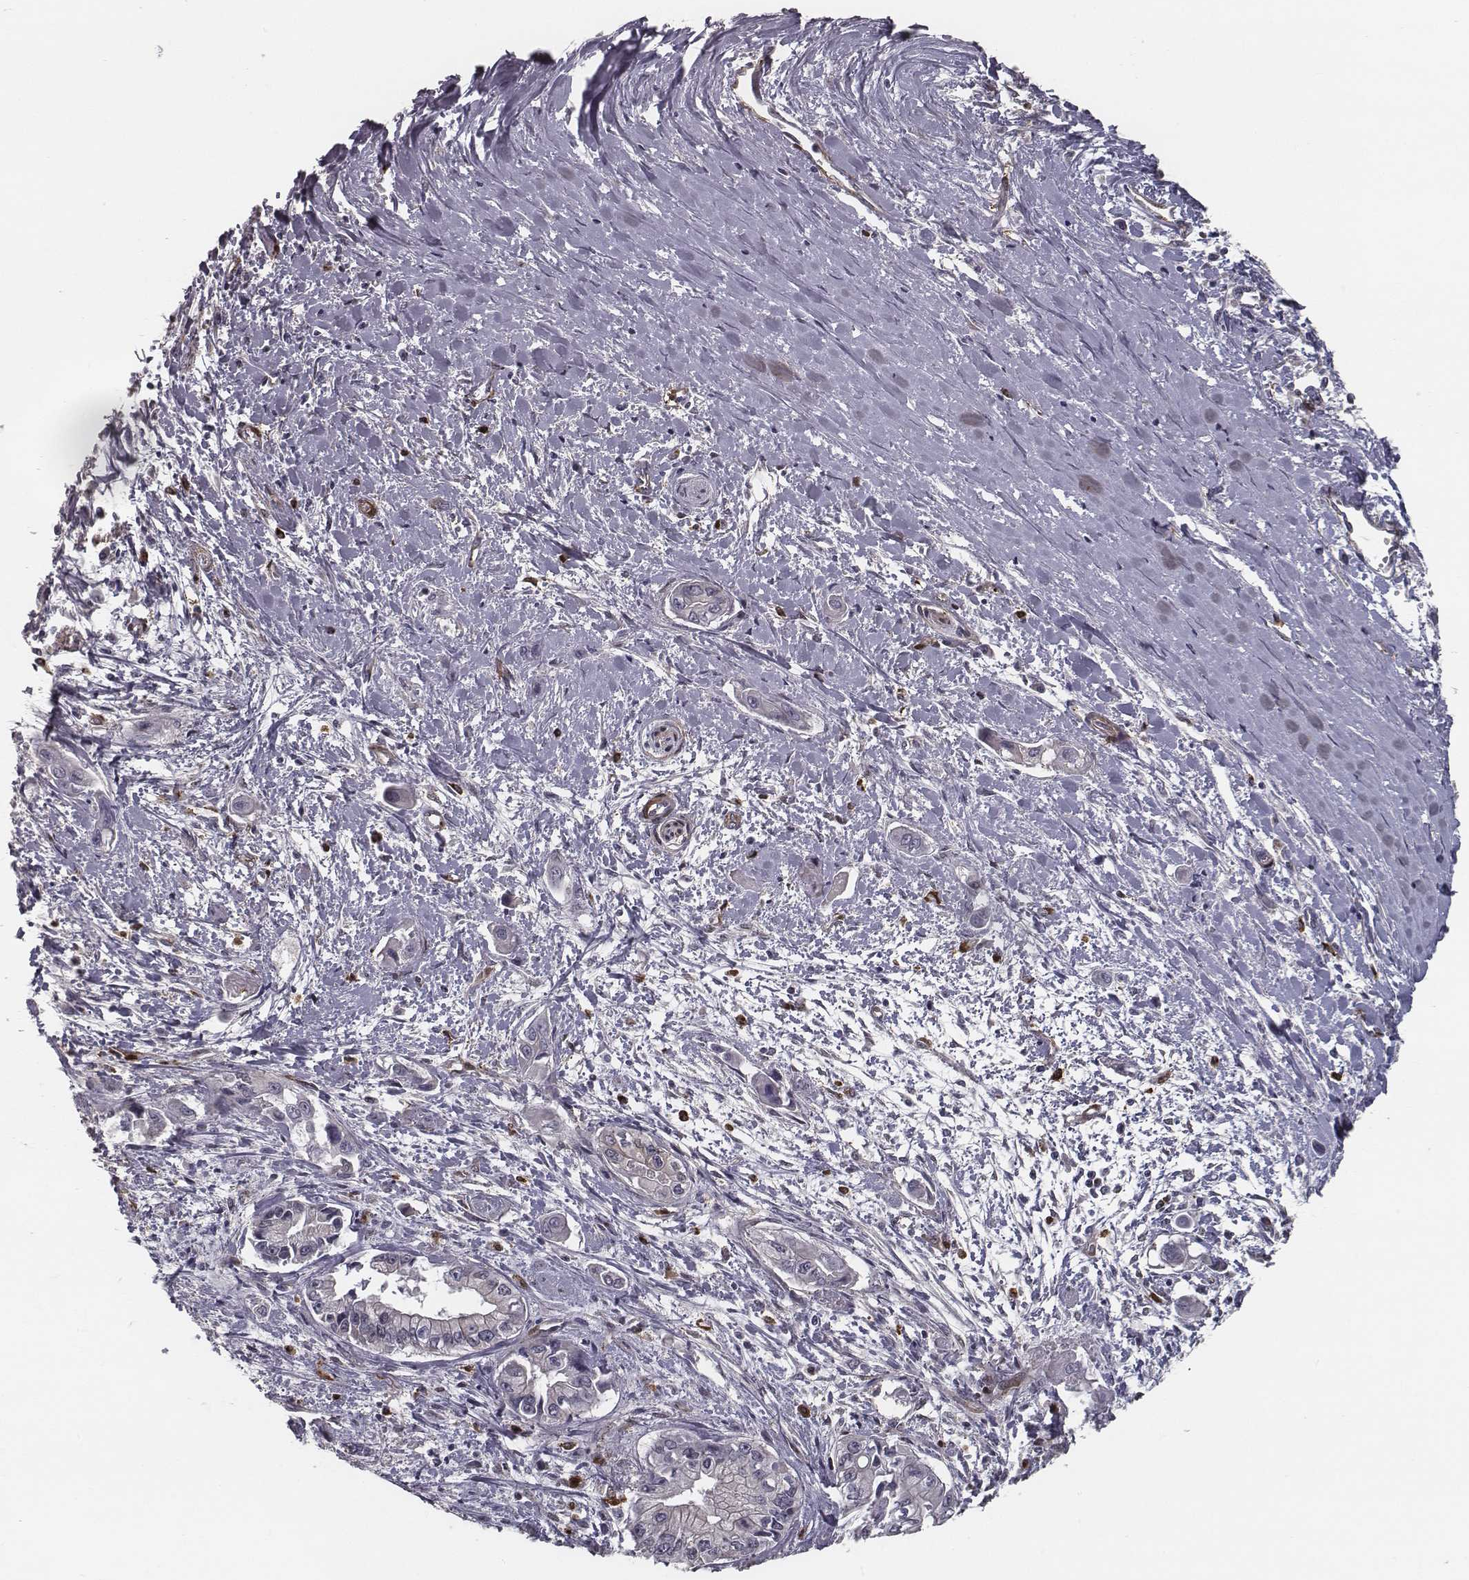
{"staining": {"intensity": "negative", "quantity": "none", "location": "none"}, "tissue": "pancreatic cancer", "cell_type": "Tumor cells", "image_type": "cancer", "snomed": [{"axis": "morphology", "description": "Adenocarcinoma, NOS"}, {"axis": "topography", "description": "Pancreas"}], "caption": "The photomicrograph displays no staining of tumor cells in pancreatic cancer (adenocarcinoma).", "gene": "ISYNA1", "patient": {"sex": "male", "age": 60}}